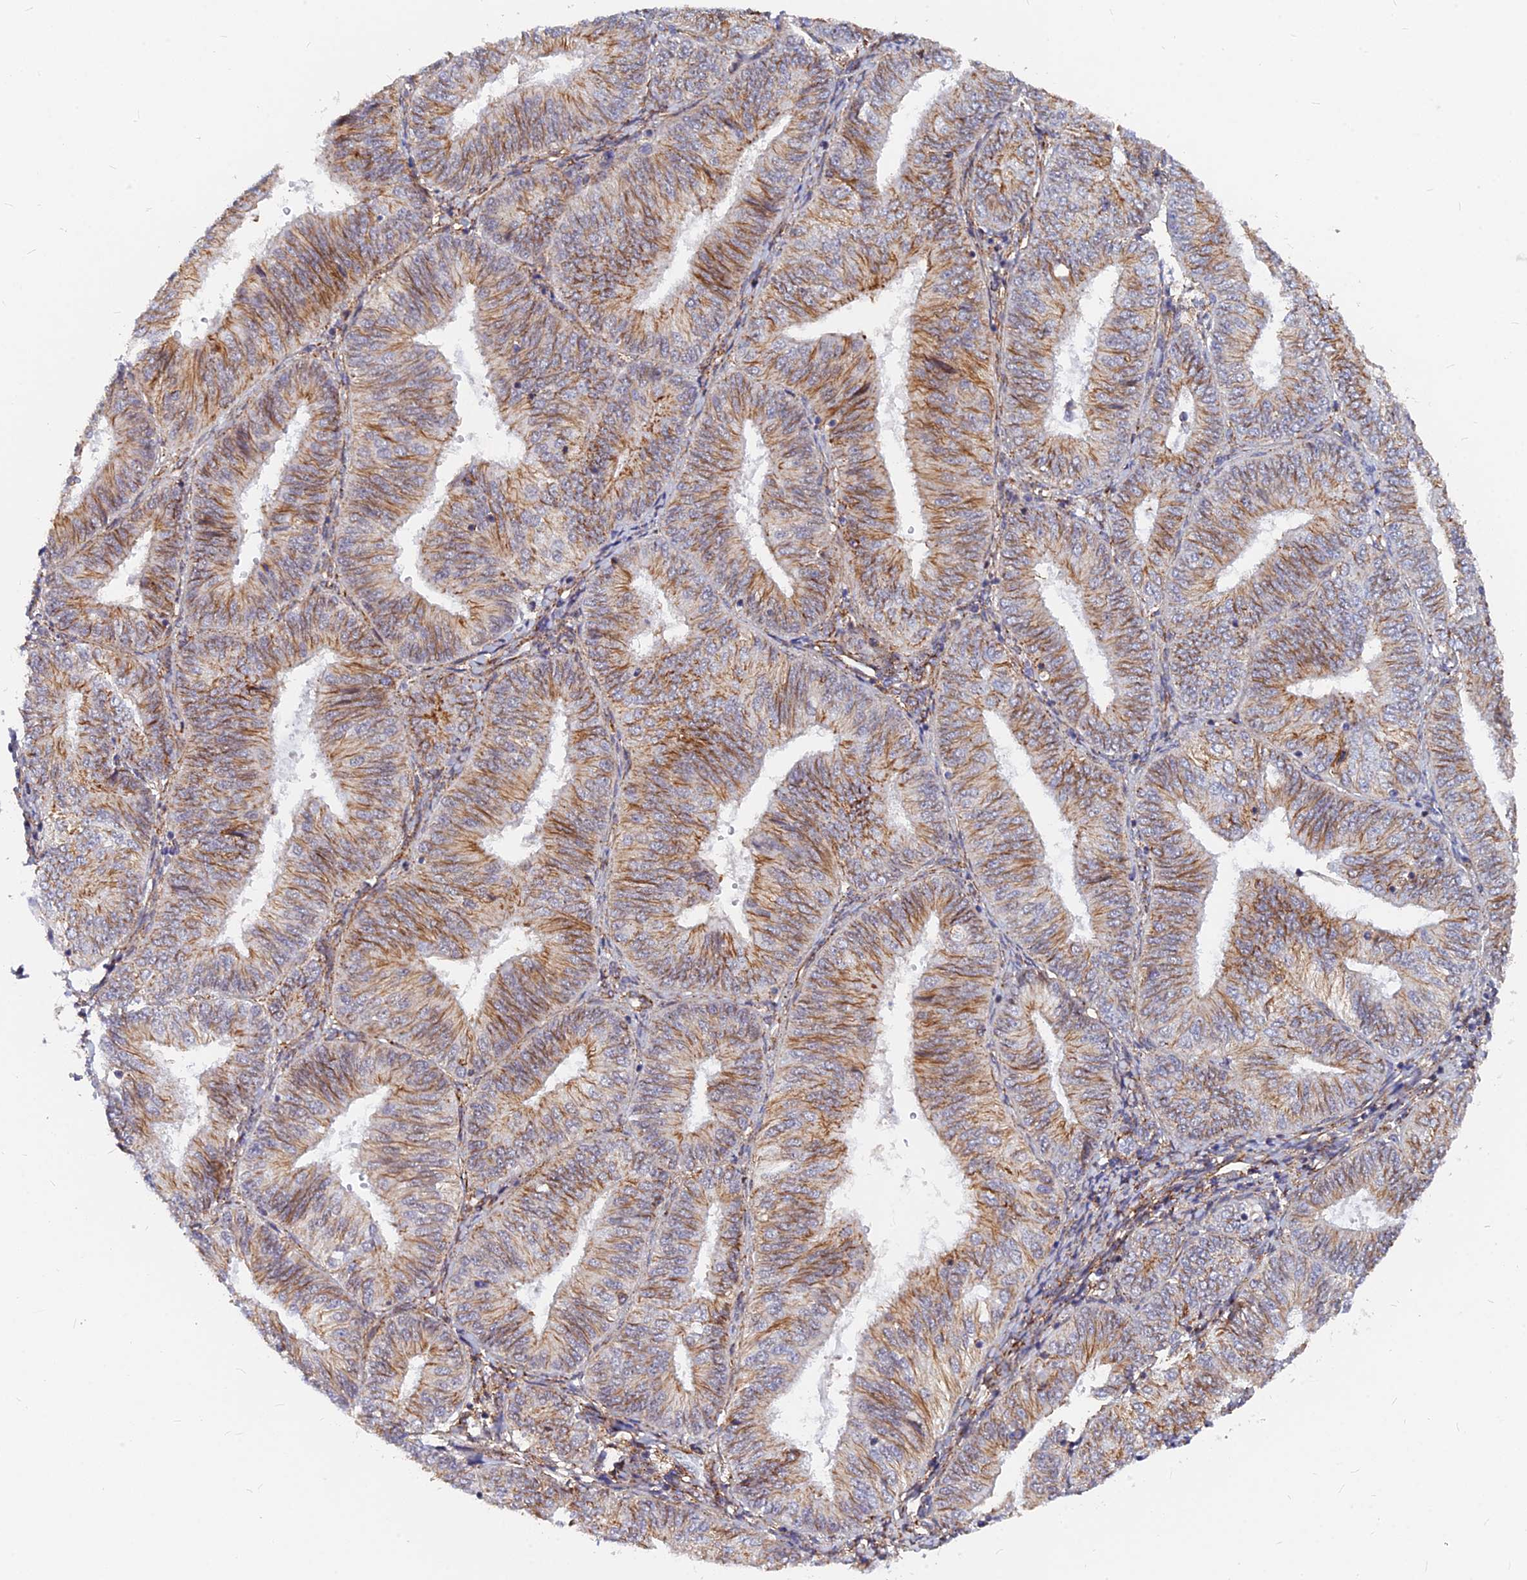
{"staining": {"intensity": "moderate", "quantity": ">75%", "location": "cytoplasmic/membranous"}, "tissue": "endometrial cancer", "cell_type": "Tumor cells", "image_type": "cancer", "snomed": [{"axis": "morphology", "description": "Adenocarcinoma, NOS"}, {"axis": "topography", "description": "Endometrium"}], "caption": "A medium amount of moderate cytoplasmic/membranous expression is identified in about >75% of tumor cells in endometrial cancer (adenocarcinoma) tissue. (Stains: DAB in brown, nuclei in blue, Microscopy: brightfield microscopy at high magnification).", "gene": "VSTM2L", "patient": {"sex": "female", "age": 58}}